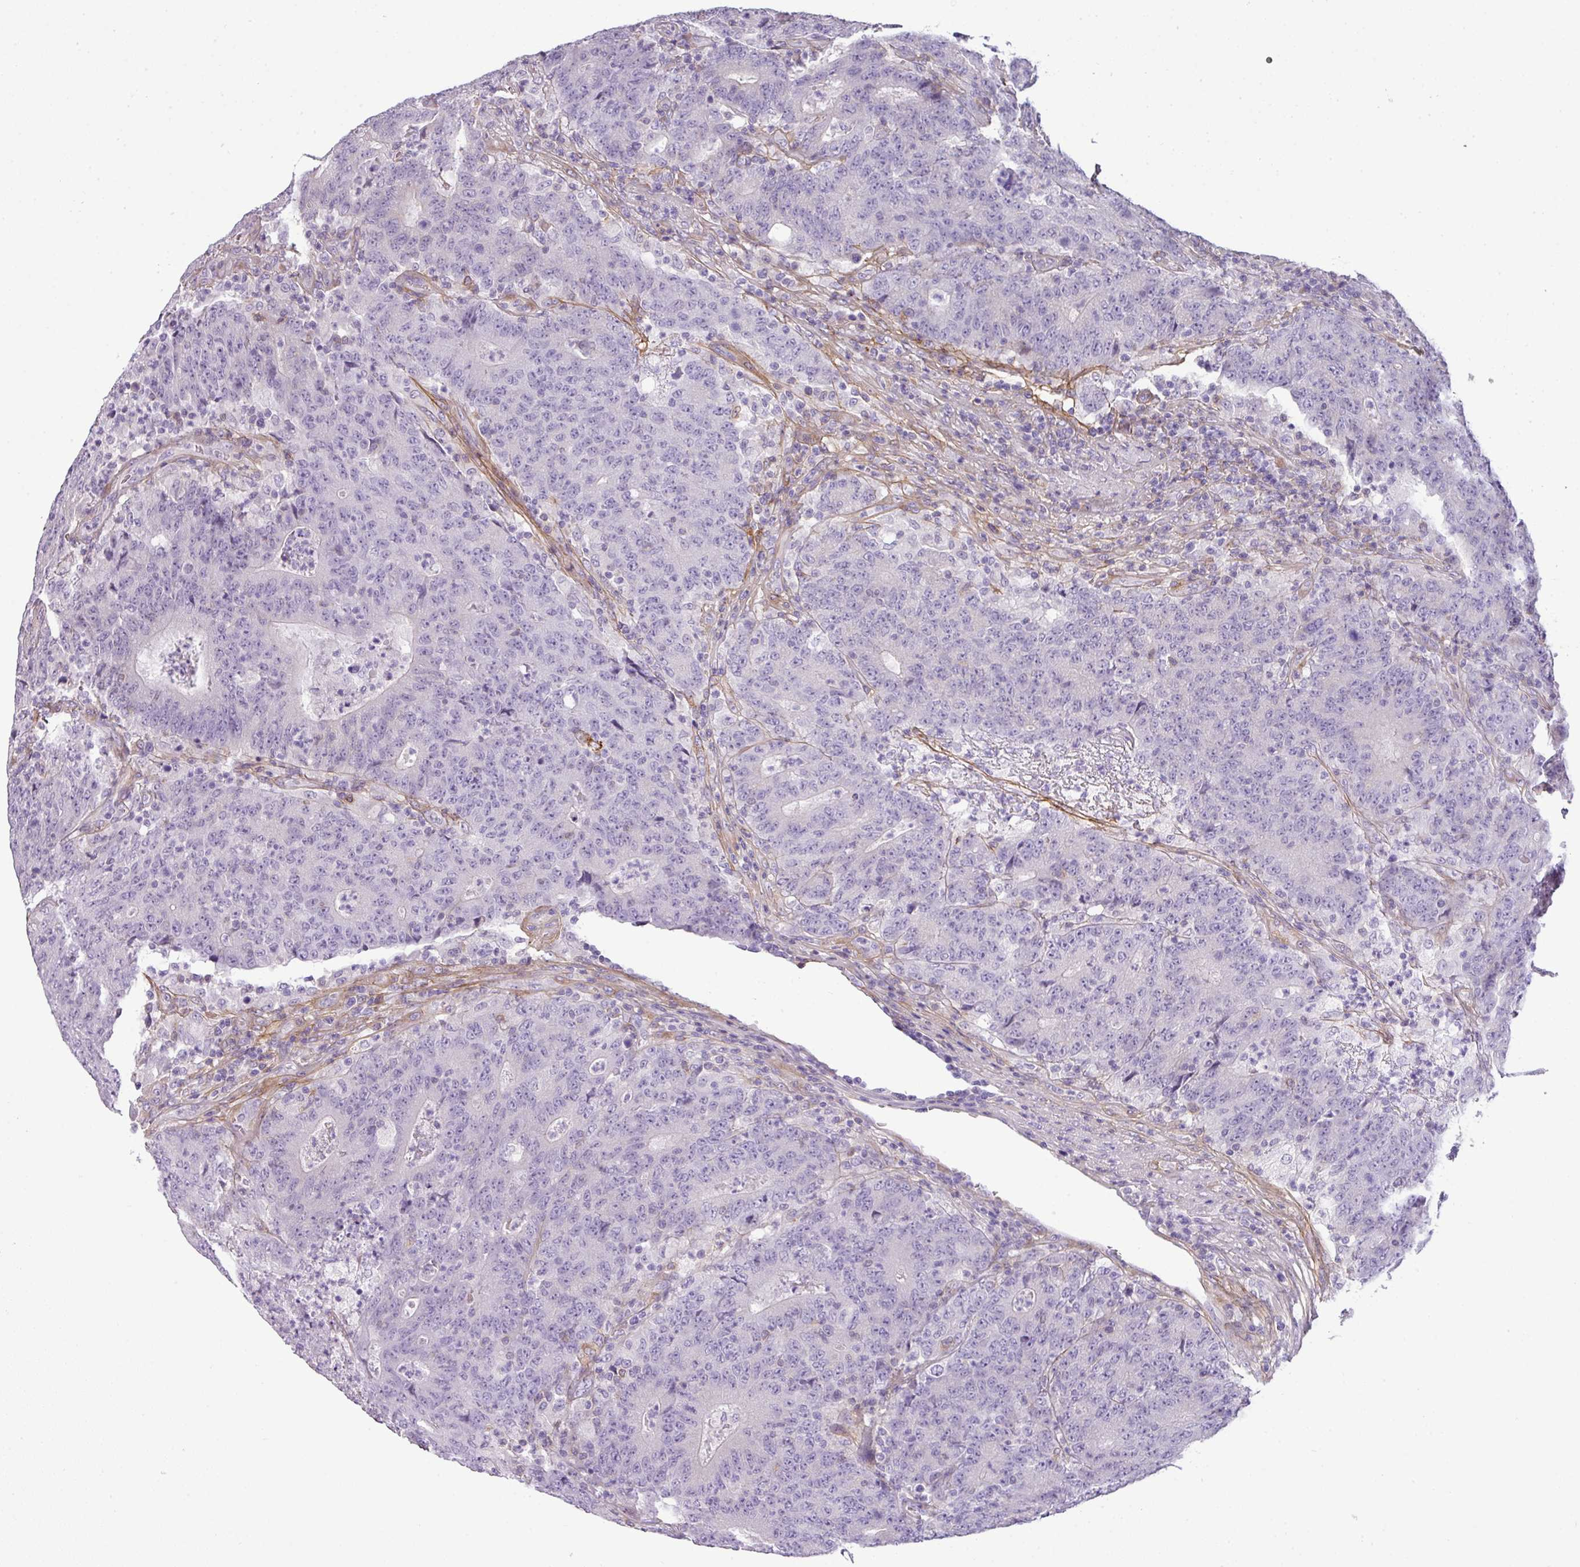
{"staining": {"intensity": "negative", "quantity": "none", "location": "none"}, "tissue": "colorectal cancer", "cell_type": "Tumor cells", "image_type": "cancer", "snomed": [{"axis": "morphology", "description": "Adenocarcinoma, NOS"}, {"axis": "topography", "description": "Colon"}], "caption": "IHC photomicrograph of colorectal cancer (adenocarcinoma) stained for a protein (brown), which shows no staining in tumor cells.", "gene": "PARD6G", "patient": {"sex": "female", "age": 75}}